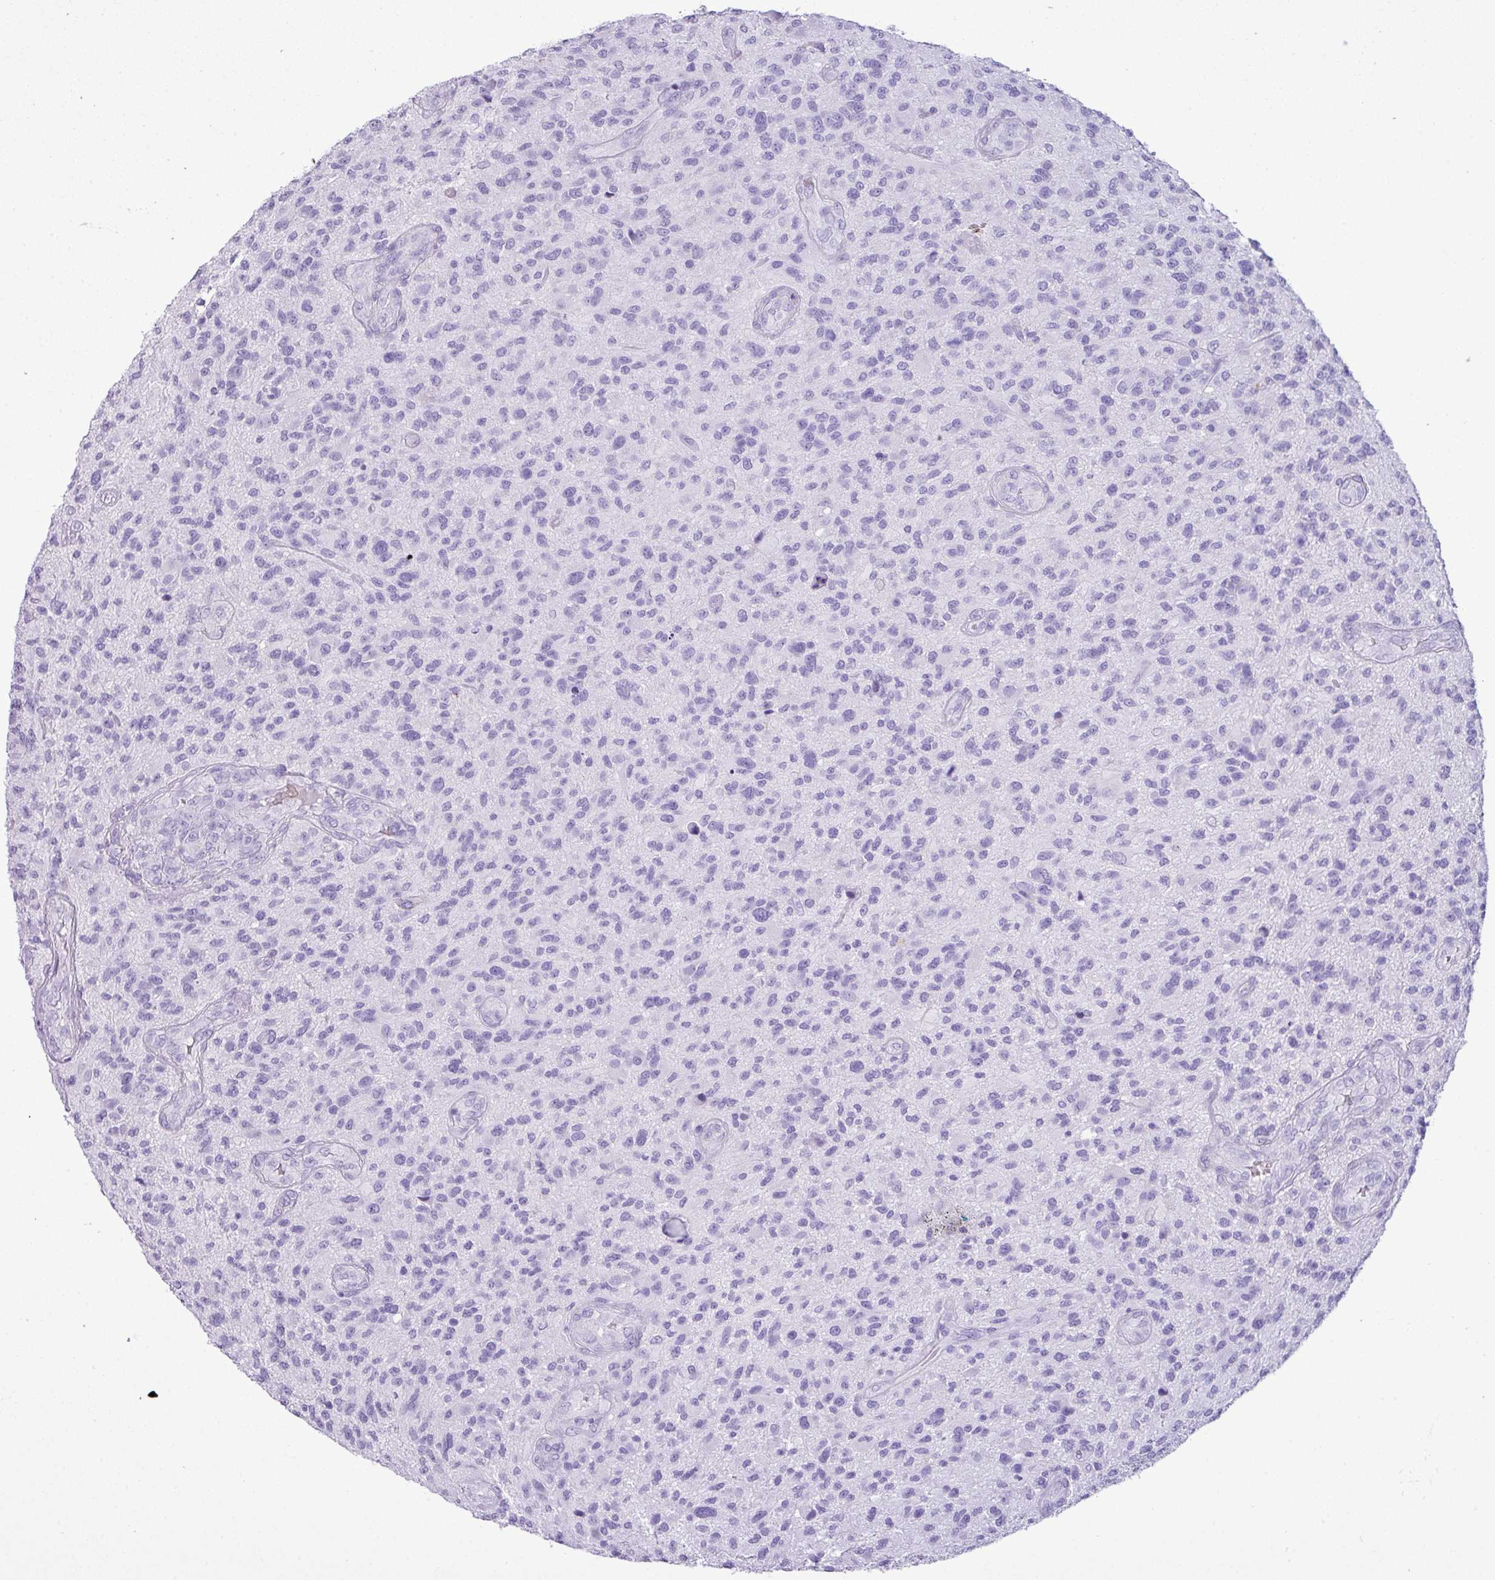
{"staining": {"intensity": "negative", "quantity": "none", "location": "none"}, "tissue": "glioma", "cell_type": "Tumor cells", "image_type": "cancer", "snomed": [{"axis": "morphology", "description": "Glioma, malignant, High grade"}, {"axis": "topography", "description": "Brain"}], "caption": "Immunohistochemistry of malignant glioma (high-grade) reveals no expression in tumor cells.", "gene": "ZSCAN5A", "patient": {"sex": "male", "age": 47}}